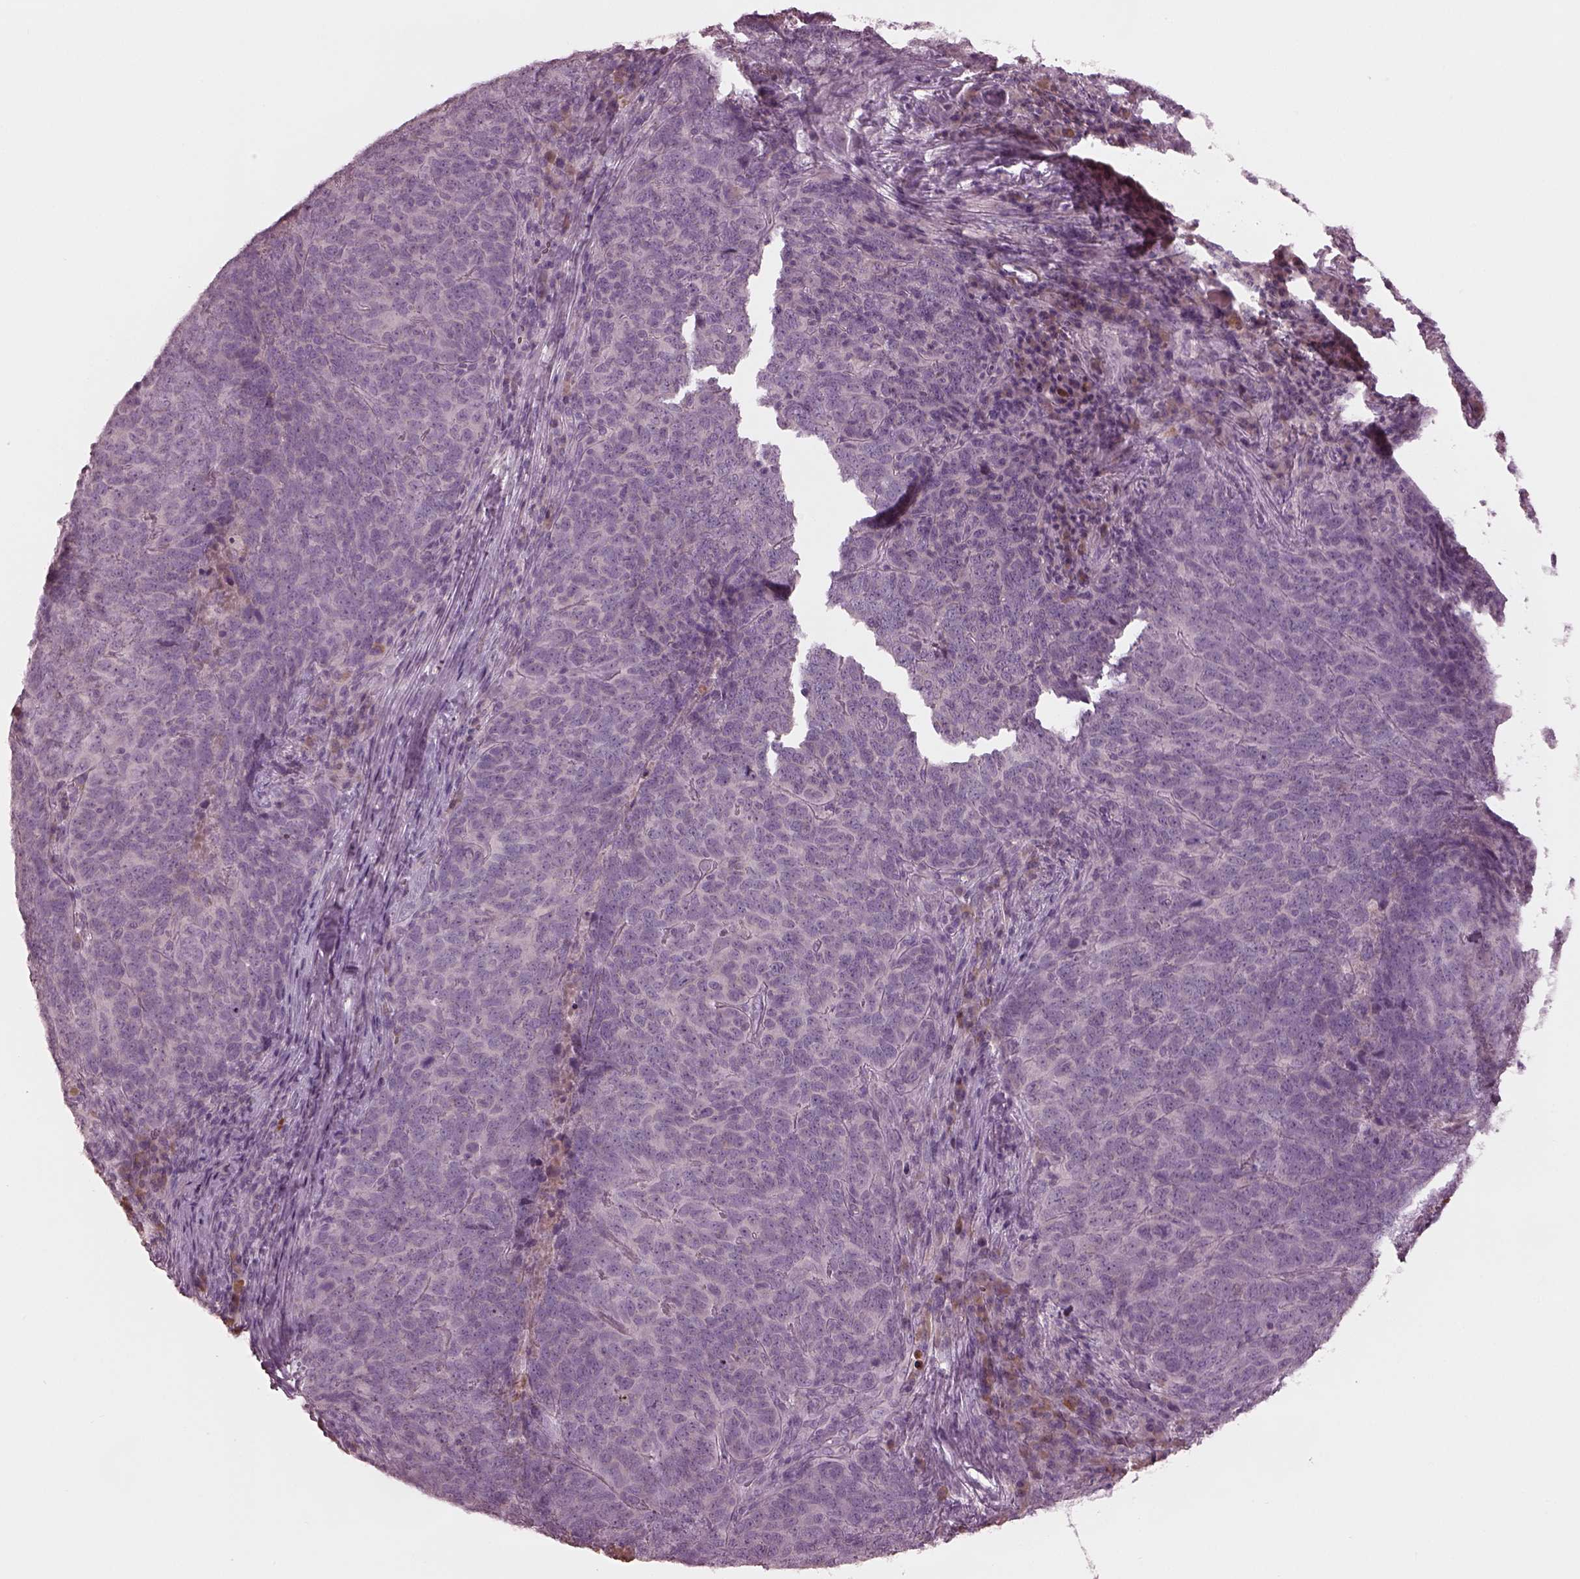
{"staining": {"intensity": "negative", "quantity": "none", "location": "none"}, "tissue": "skin cancer", "cell_type": "Tumor cells", "image_type": "cancer", "snomed": [{"axis": "morphology", "description": "Squamous cell carcinoma, NOS"}, {"axis": "topography", "description": "Skin"}, {"axis": "topography", "description": "Anal"}], "caption": "High power microscopy histopathology image of an immunohistochemistry image of skin cancer, revealing no significant expression in tumor cells.", "gene": "MIA", "patient": {"sex": "female", "age": 51}}